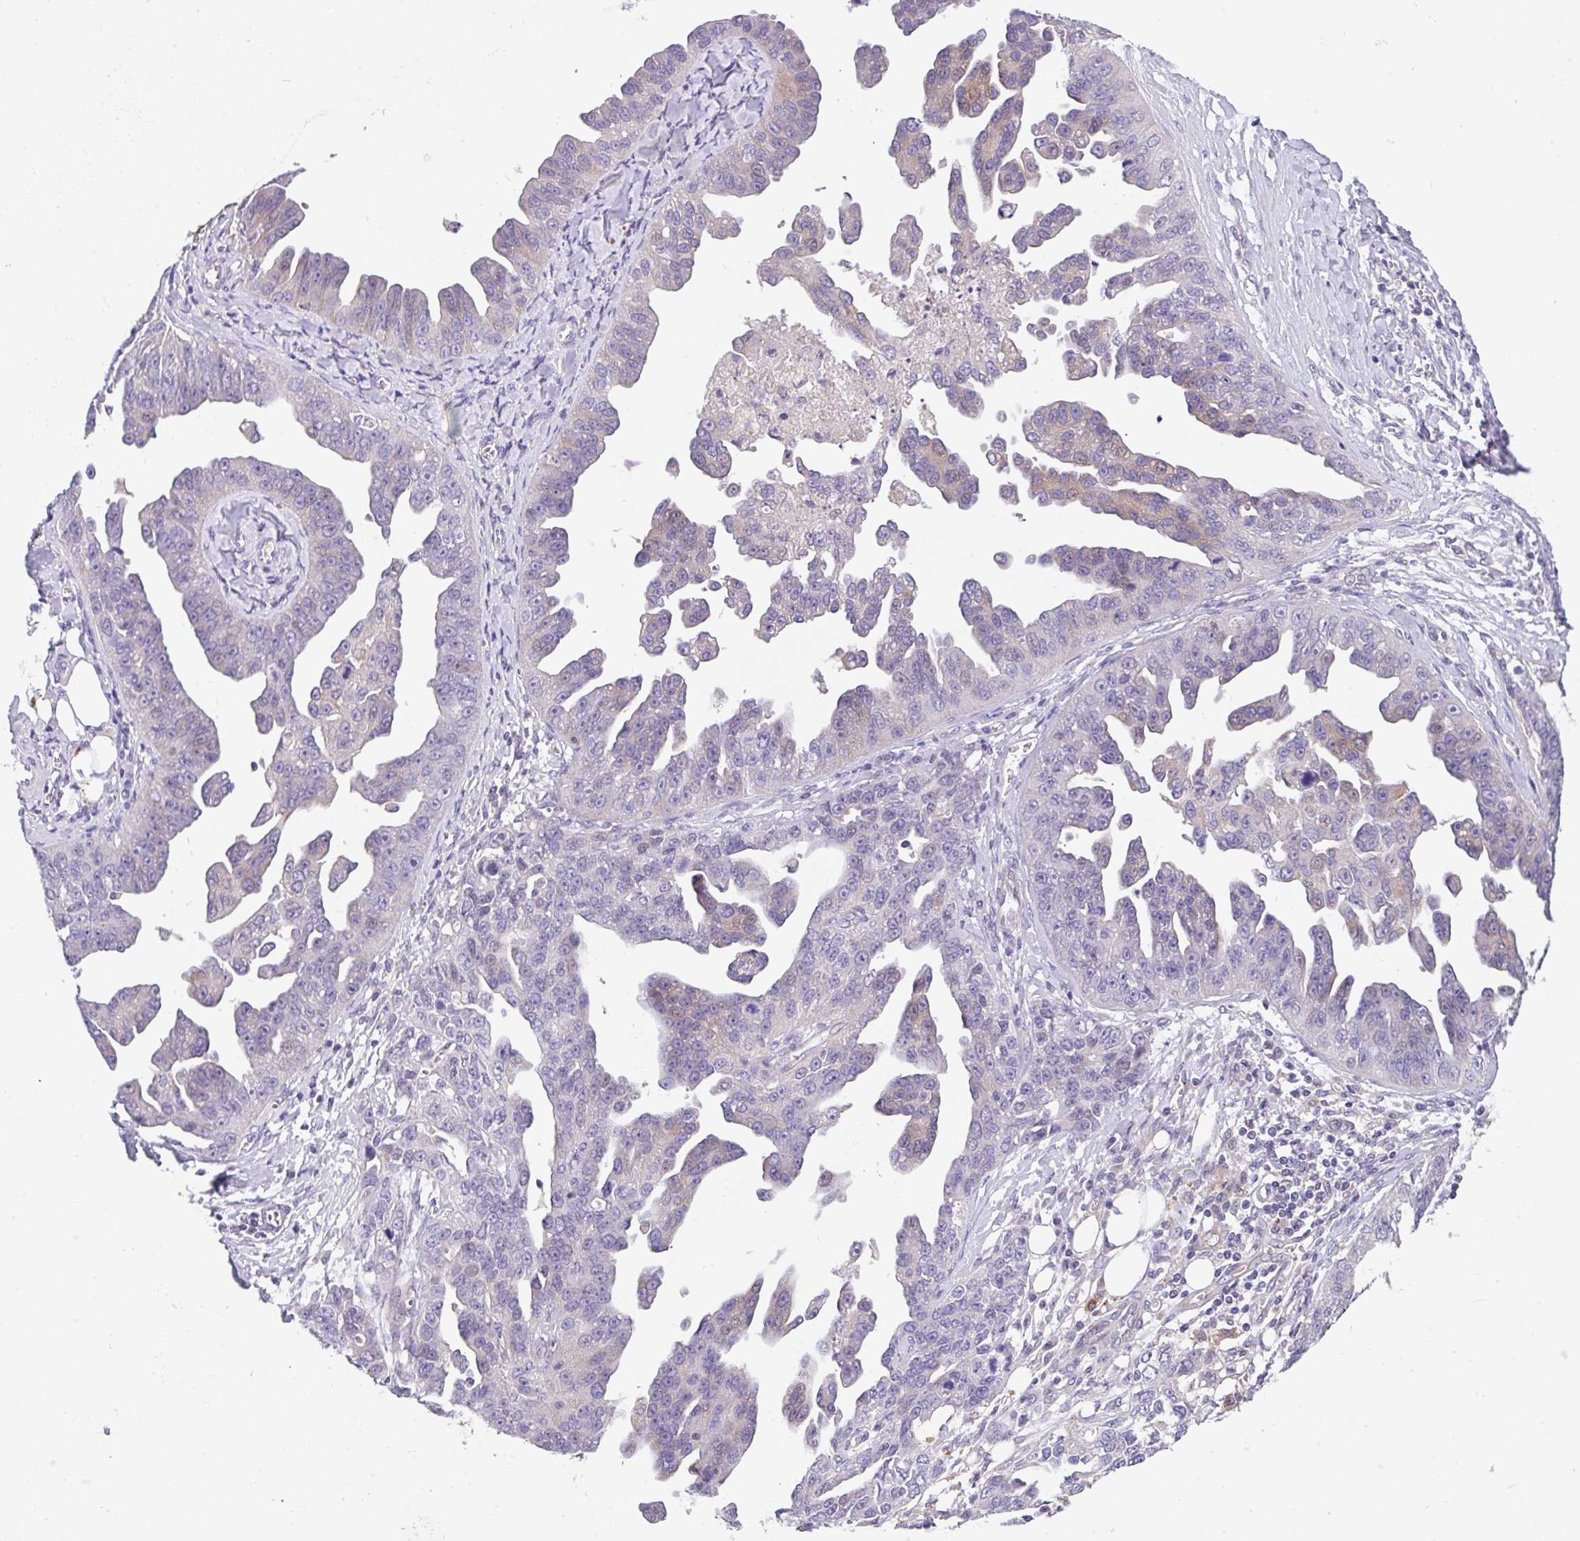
{"staining": {"intensity": "weak", "quantity": "<25%", "location": "cytoplasmic/membranous"}, "tissue": "ovarian cancer", "cell_type": "Tumor cells", "image_type": "cancer", "snomed": [{"axis": "morphology", "description": "Cystadenocarcinoma, serous, NOS"}, {"axis": "topography", "description": "Ovary"}], "caption": "This histopathology image is of ovarian cancer stained with immunohistochemistry to label a protein in brown with the nuclei are counter-stained blue. There is no staining in tumor cells.", "gene": "EPN3", "patient": {"sex": "female", "age": 75}}